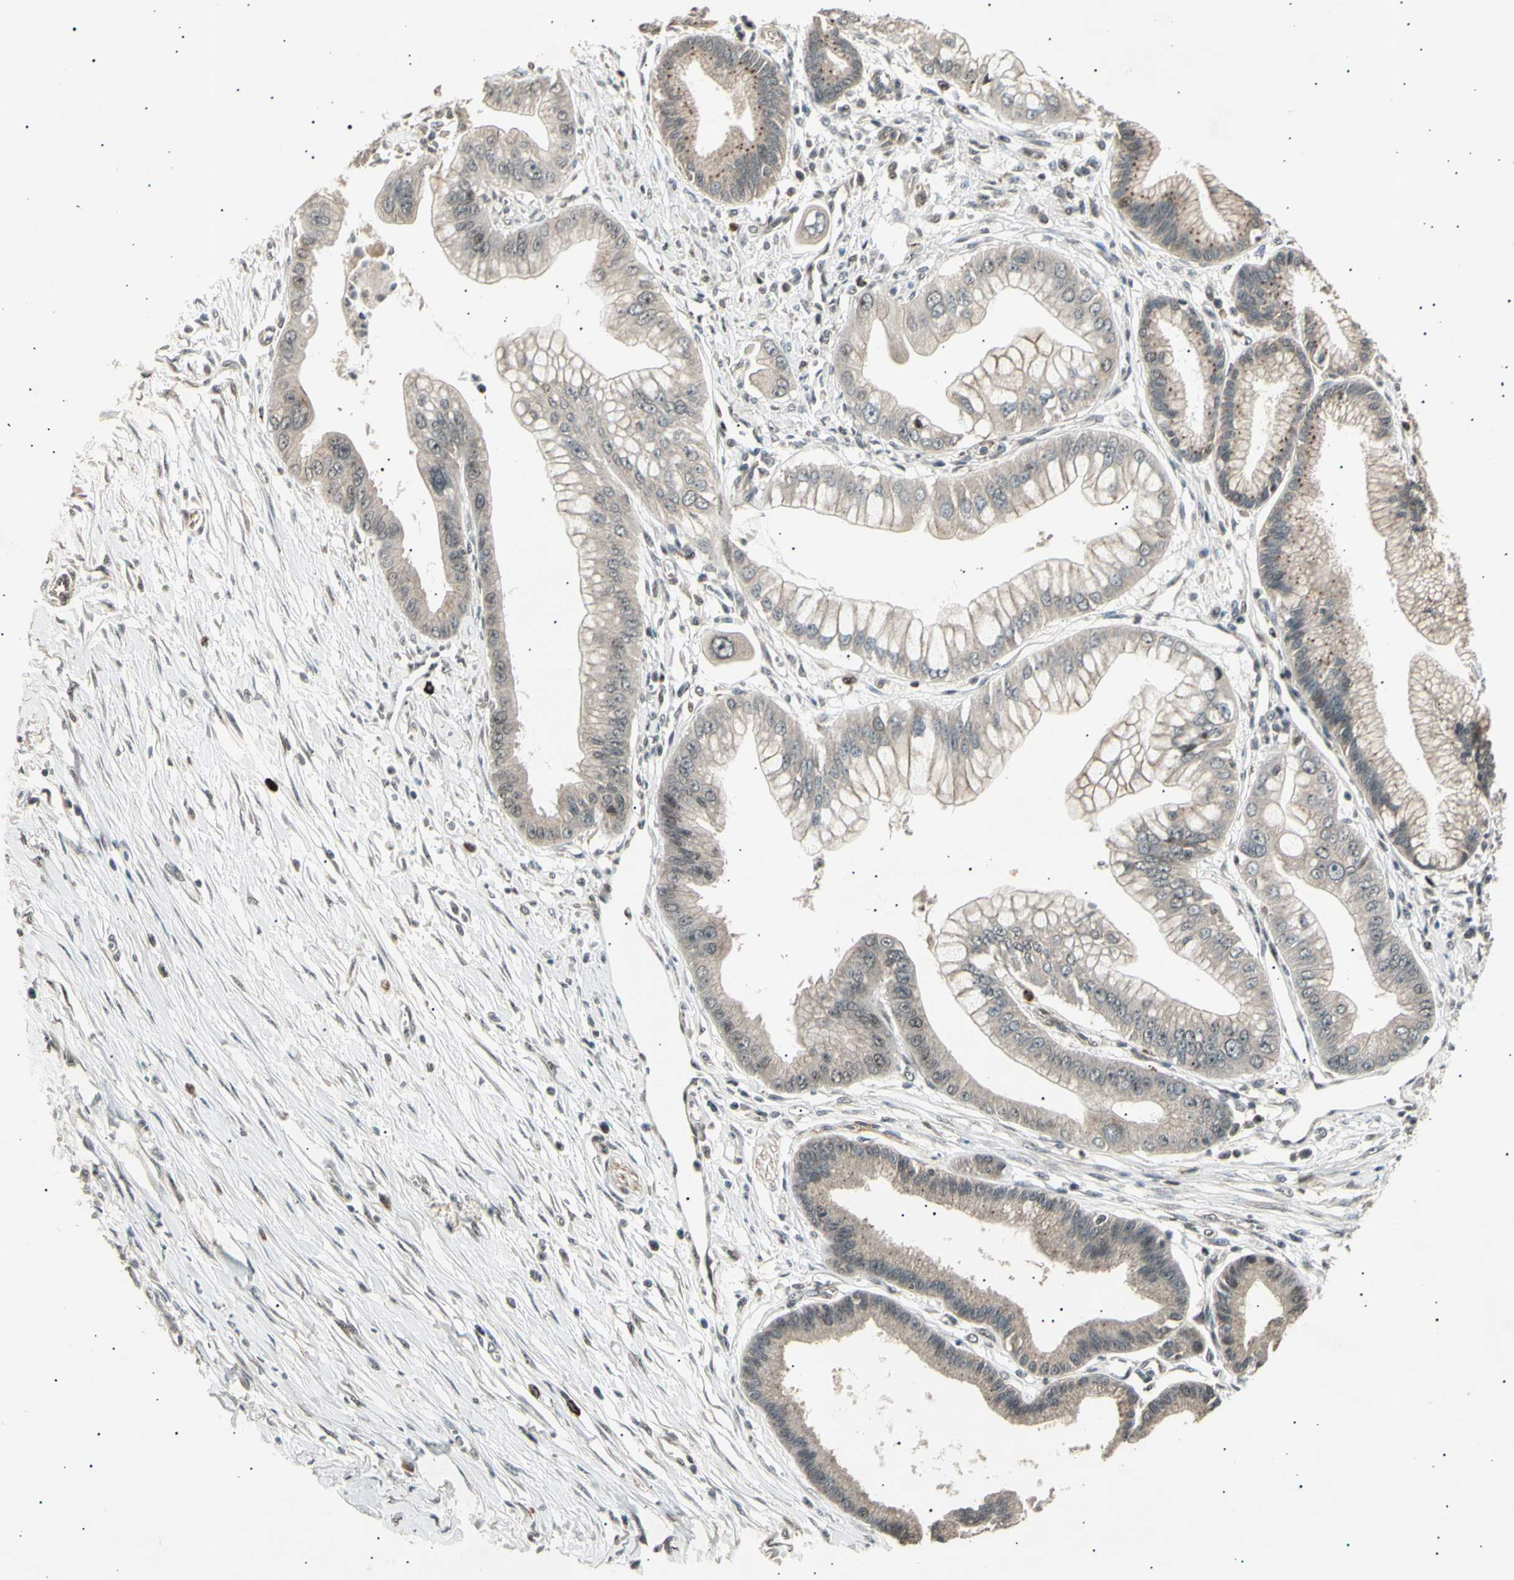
{"staining": {"intensity": "weak", "quantity": "25%-75%", "location": "cytoplasmic/membranous"}, "tissue": "pancreatic cancer", "cell_type": "Tumor cells", "image_type": "cancer", "snomed": [{"axis": "morphology", "description": "Adenocarcinoma, NOS"}, {"axis": "topography", "description": "Pancreas"}], "caption": "Pancreatic adenocarcinoma stained with a protein marker exhibits weak staining in tumor cells.", "gene": "NUAK2", "patient": {"sex": "male", "age": 59}}